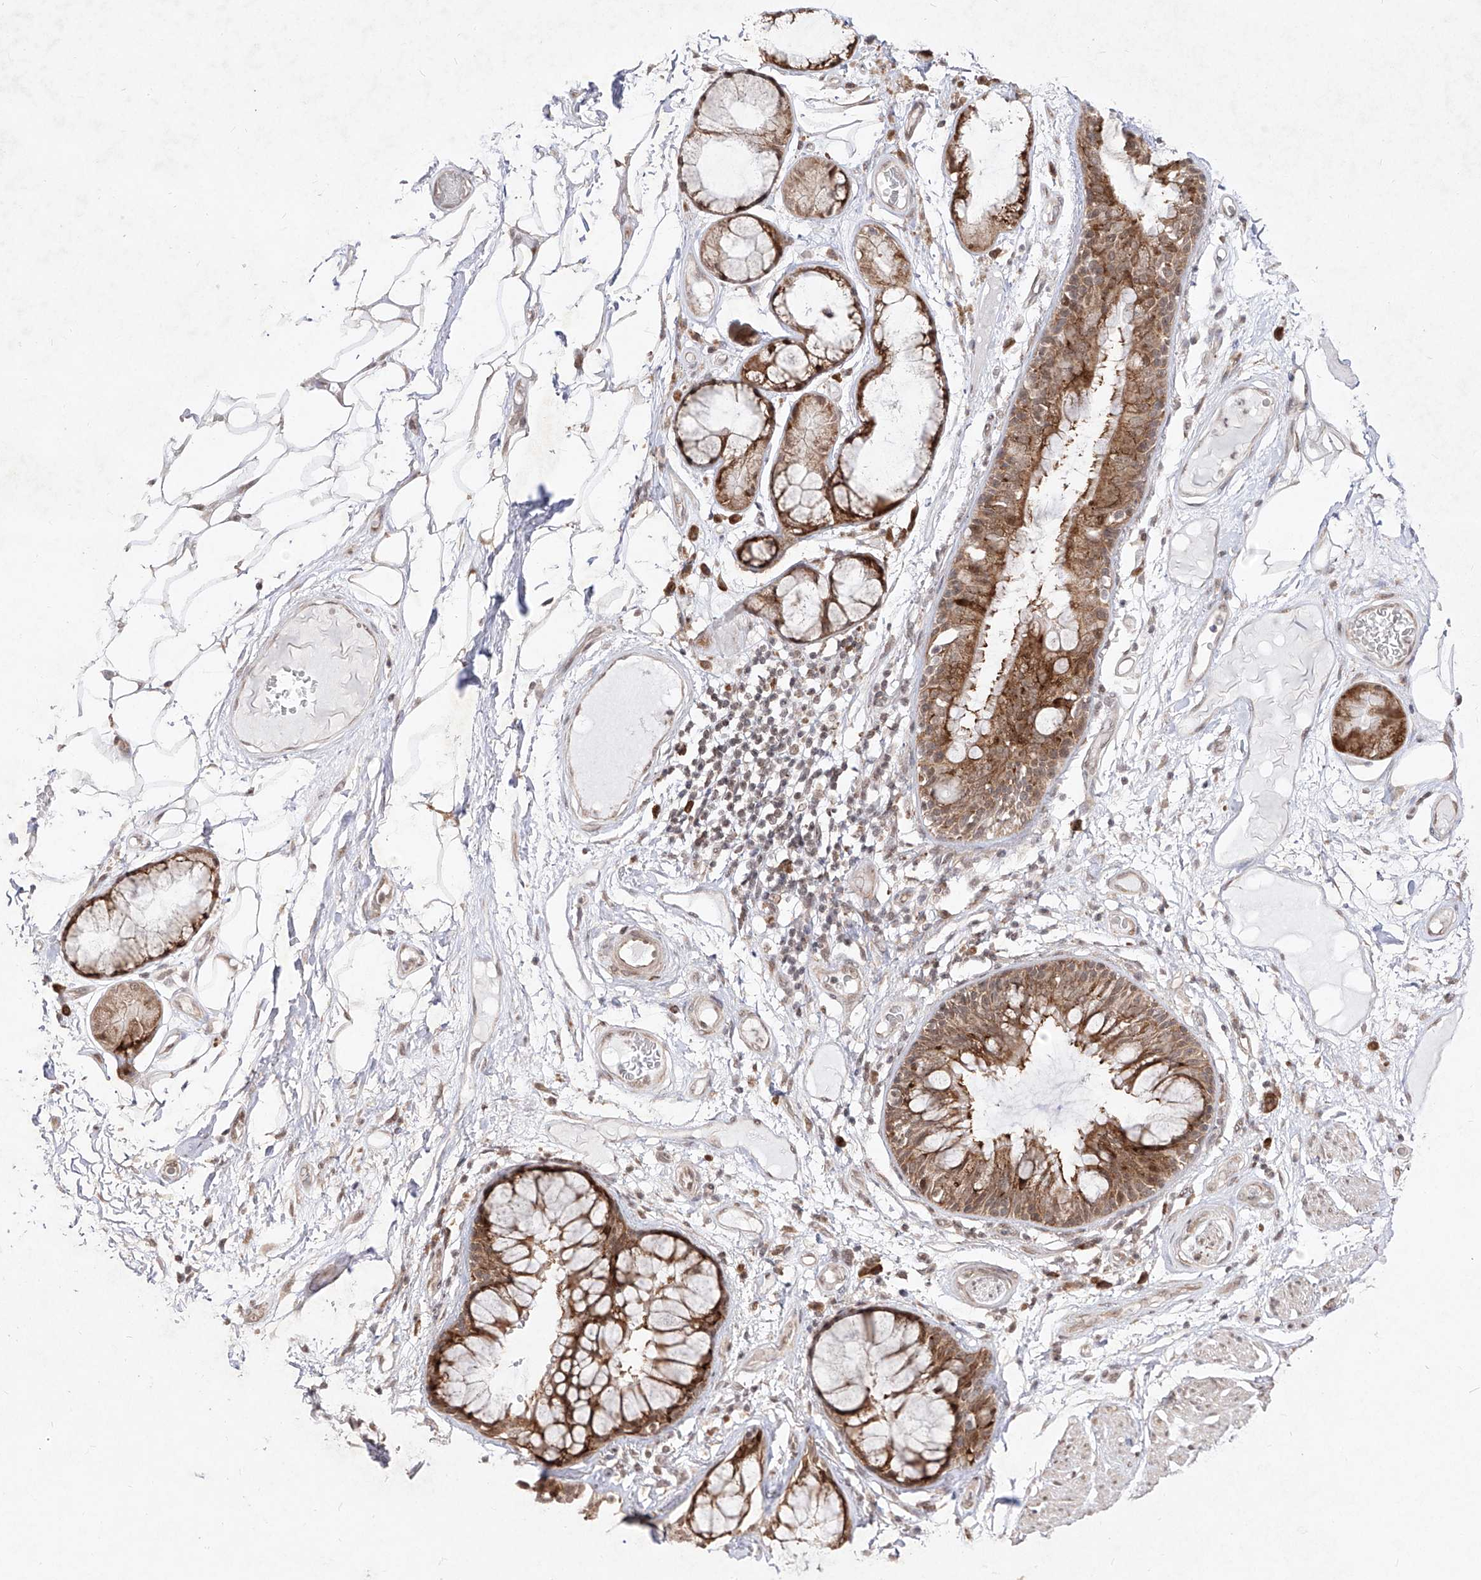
{"staining": {"intensity": "negative", "quantity": "none", "location": "none"}, "tissue": "adipose tissue", "cell_type": "Adipocytes", "image_type": "normal", "snomed": [{"axis": "morphology", "description": "Normal tissue, NOS"}, {"axis": "topography", "description": "Bronchus"}], "caption": "Immunohistochemistry (IHC) photomicrograph of benign adipose tissue: human adipose tissue stained with DAB exhibits no significant protein staining in adipocytes. (Brightfield microscopy of DAB (3,3'-diaminobenzidine) immunohistochemistry at high magnification).", "gene": "SNRNP27", "patient": {"sex": "male", "age": 66}}